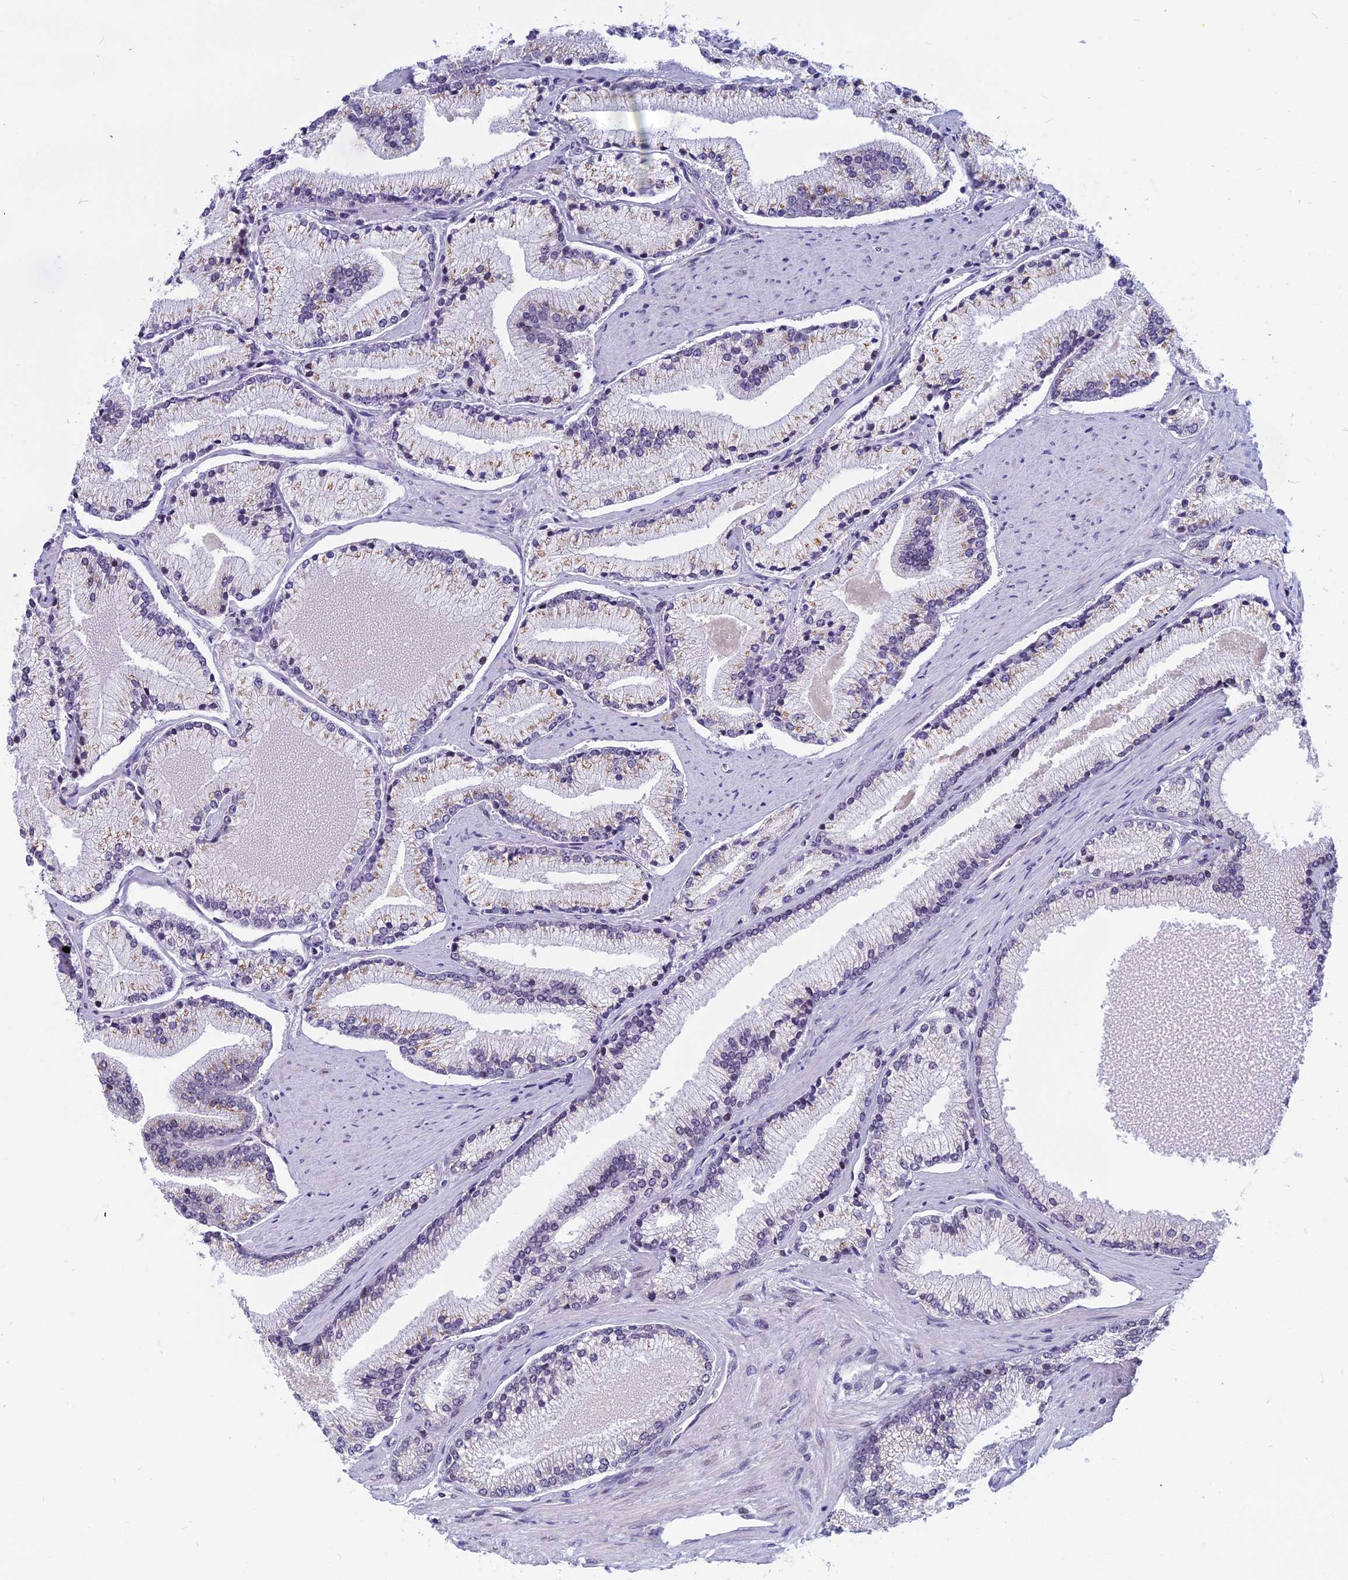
{"staining": {"intensity": "weak", "quantity": "25%-75%", "location": "cytoplasmic/membranous"}, "tissue": "prostate cancer", "cell_type": "Tumor cells", "image_type": "cancer", "snomed": [{"axis": "morphology", "description": "Adenocarcinoma, High grade"}, {"axis": "topography", "description": "Prostate"}], "caption": "Prostate high-grade adenocarcinoma stained for a protein (brown) reveals weak cytoplasmic/membranous positive positivity in approximately 25%-75% of tumor cells.", "gene": "CCDC113", "patient": {"sex": "male", "age": 67}}